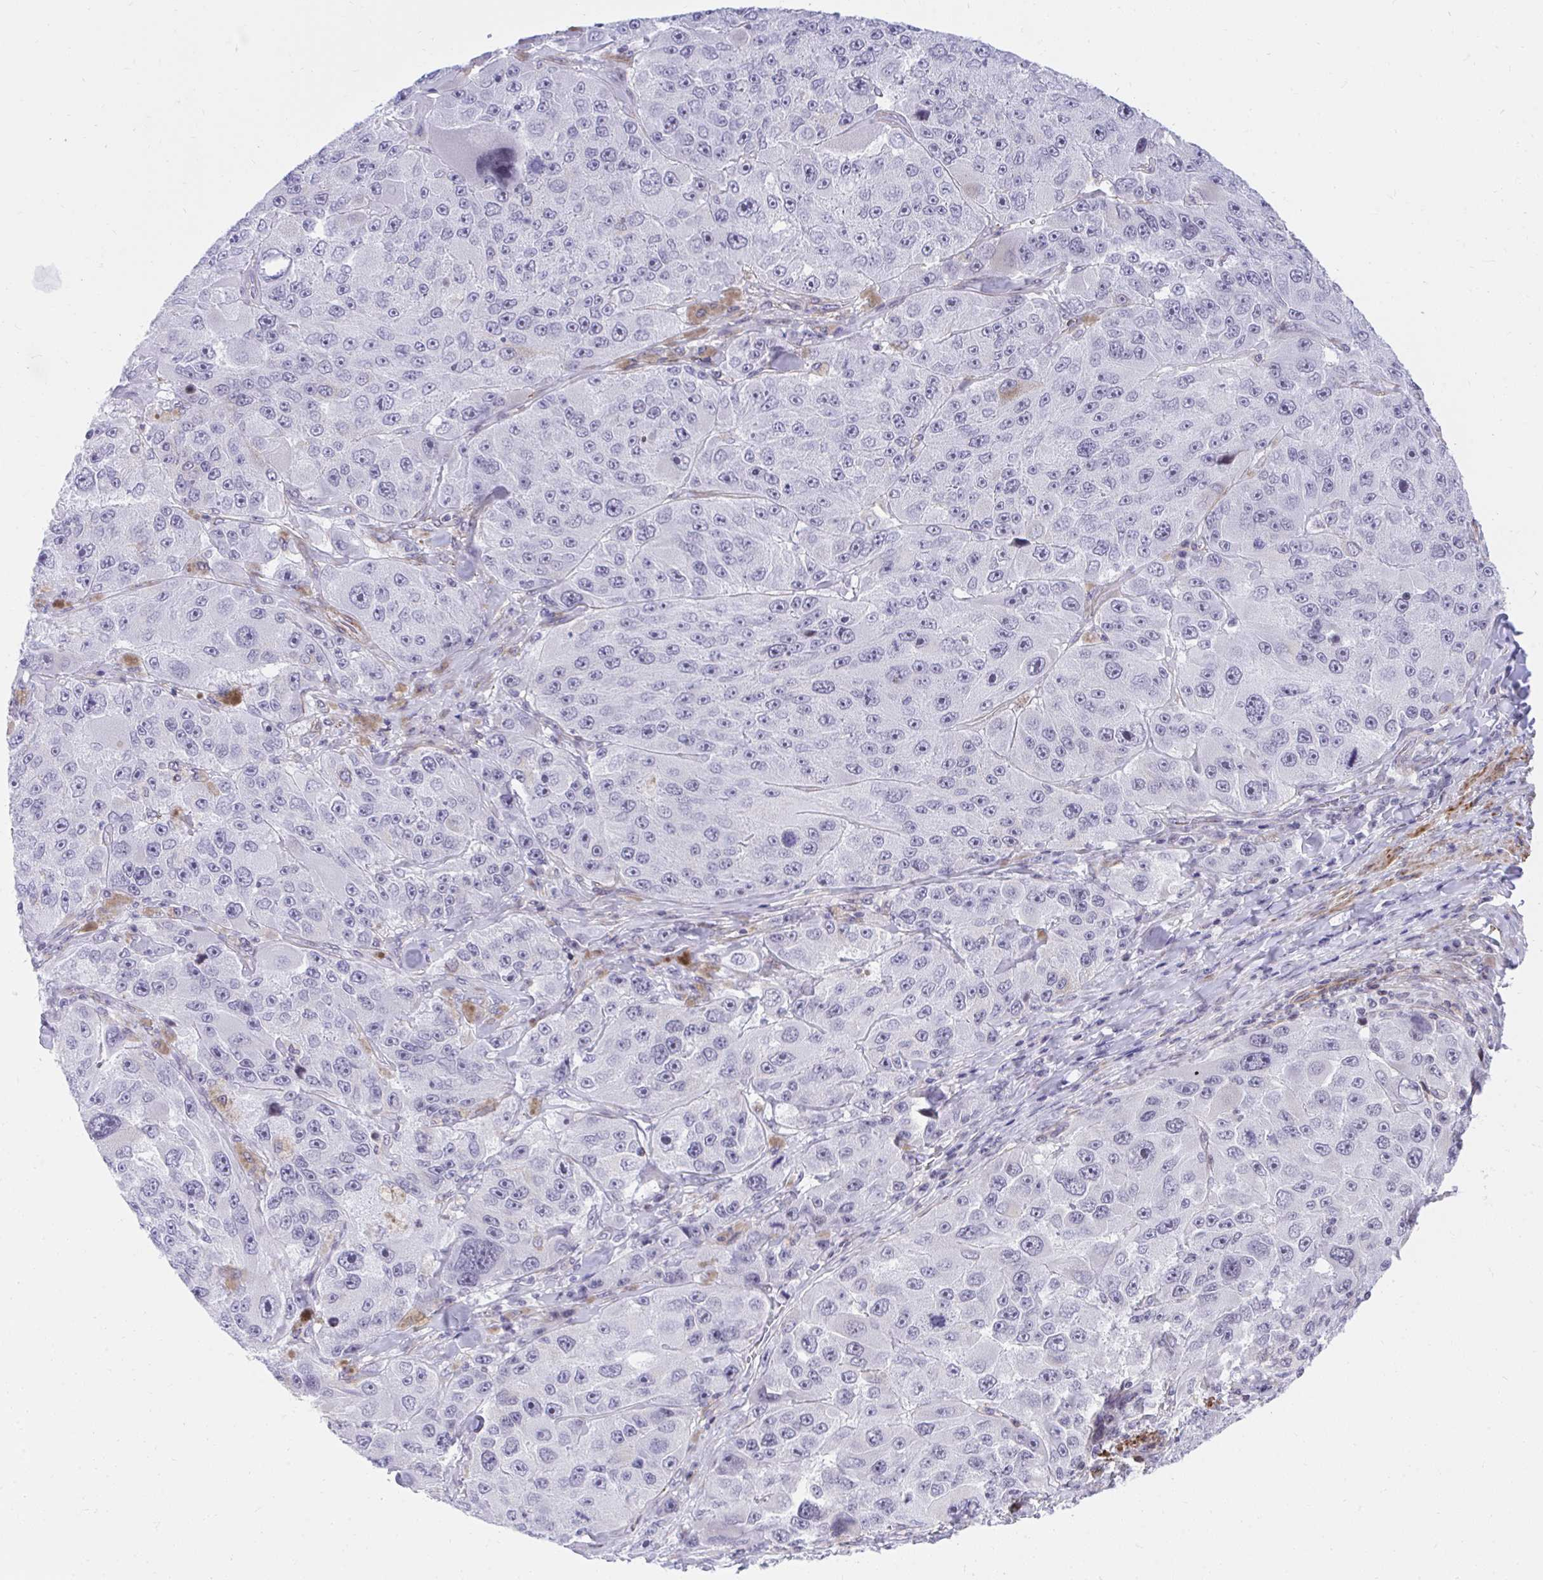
{"staining": {"intensity": "negative", "quantity": "none", "location": "none"}, "tissue": "melanoma", "cell_type": "Tumor cells", "image_type": "cancer", "snomed": [{"axis": "morphology", "description": "Malignant melanoma, Metastatic site"}, {"axis": "topography", "description": "Lymph node"}], "caption": "IHC image of melanoma stained for a protein (brown), which displays no positivity in tumor cells.", "gene": "KCNN4", "patient": {"sex": "male", "age": 62}}